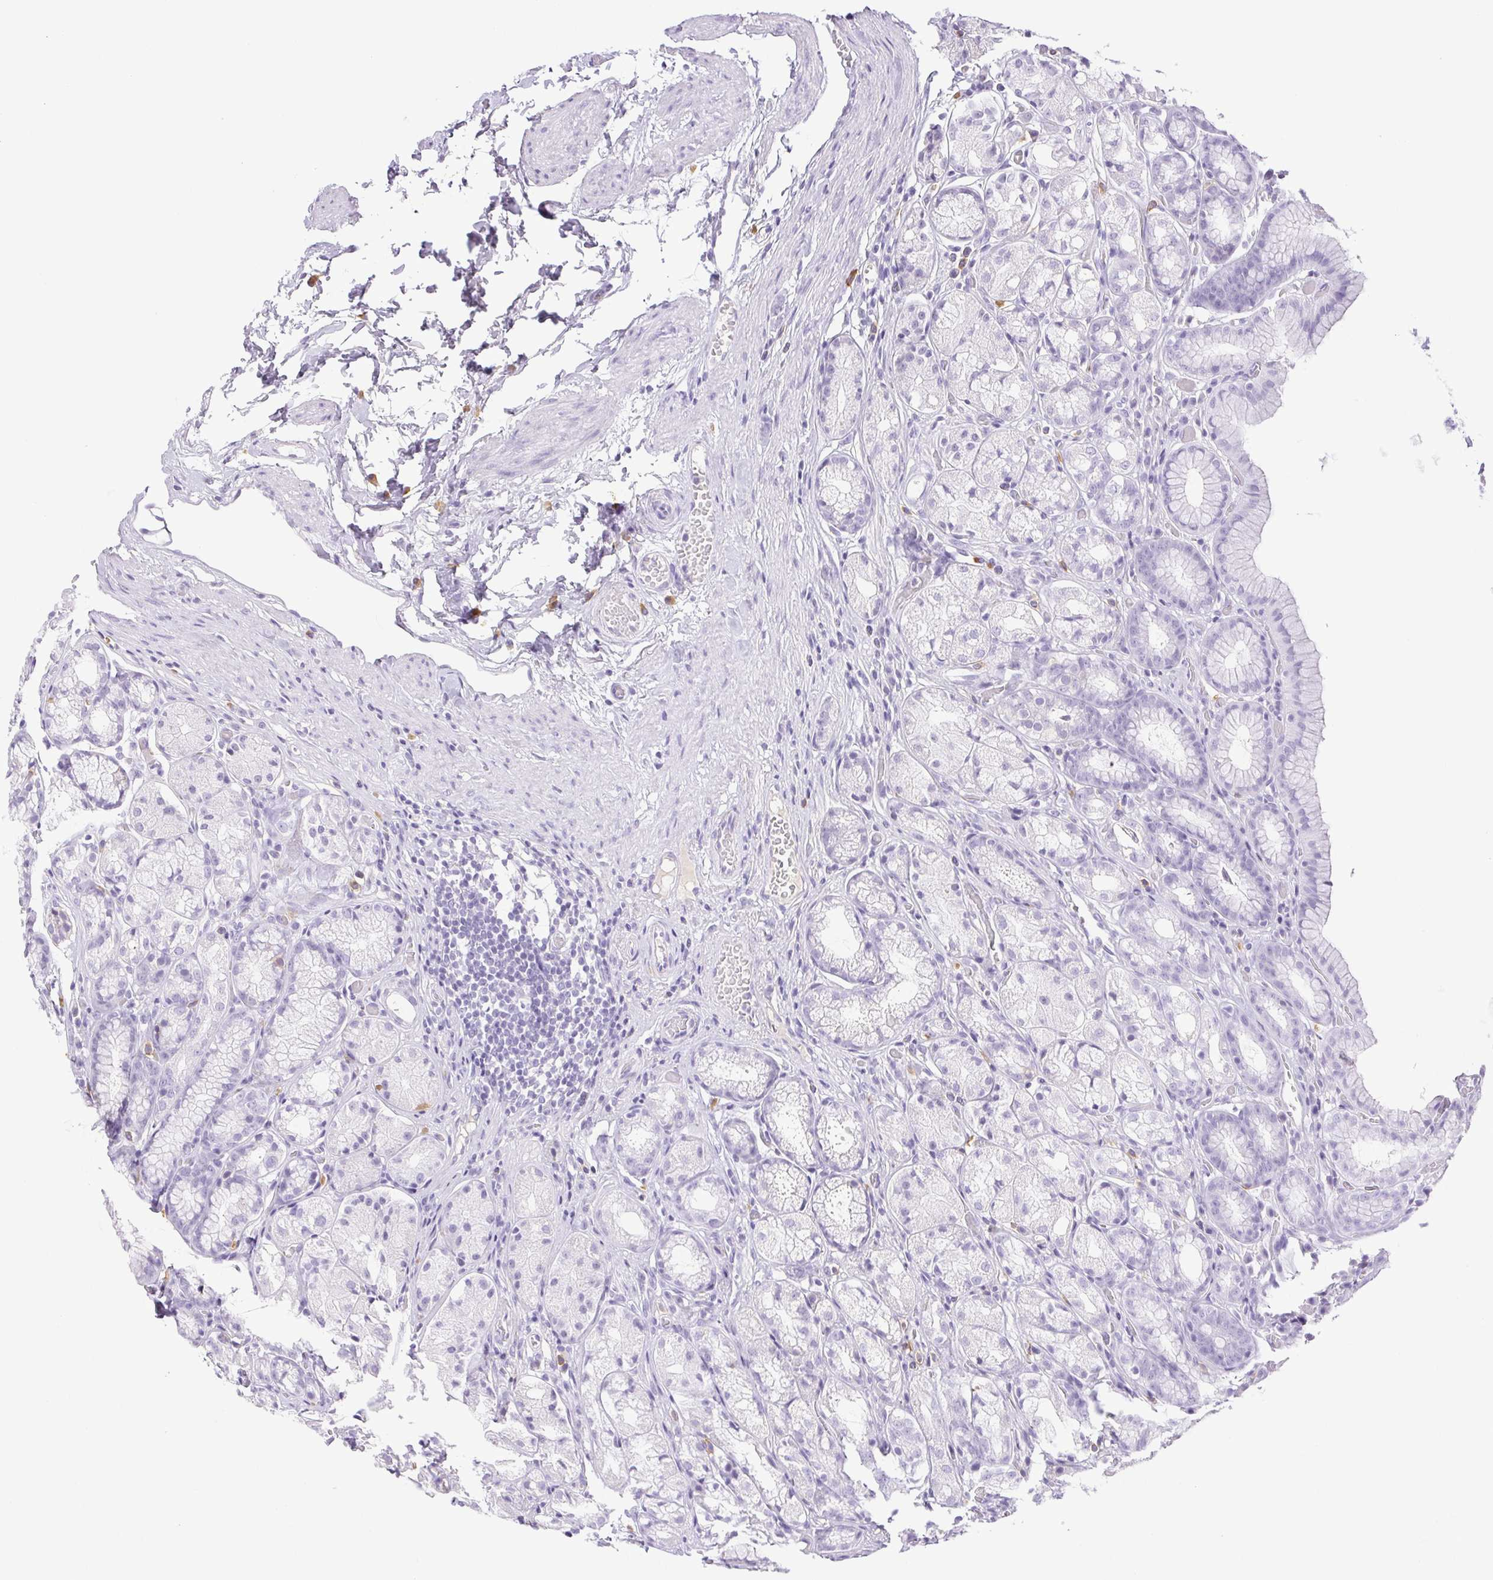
{"staining": {"intensity": "moderate", "quantity": "<25%", "location": "cytoplasmic/membranous"}, "tissue": "stomach", "cell_type": "Glandular cells", "image_type": "normal", "snomed": [{"axis": "morphology", "description": "Normal tissue, NOS"}, {"axis": "topography", "description": "Stomach"}], "caption": "Immunohistochemistry (DAB (3,3'-diaminobenzidine)) staining of benign stomach displays moderate cytoplasmic/membranous protein expression in about <25% of glandular cells. (Brightfield microscopy of DAB IHC at high magnification).", "gene": "PAPPA2", "patient": {"sex": "male", "age": 70}}